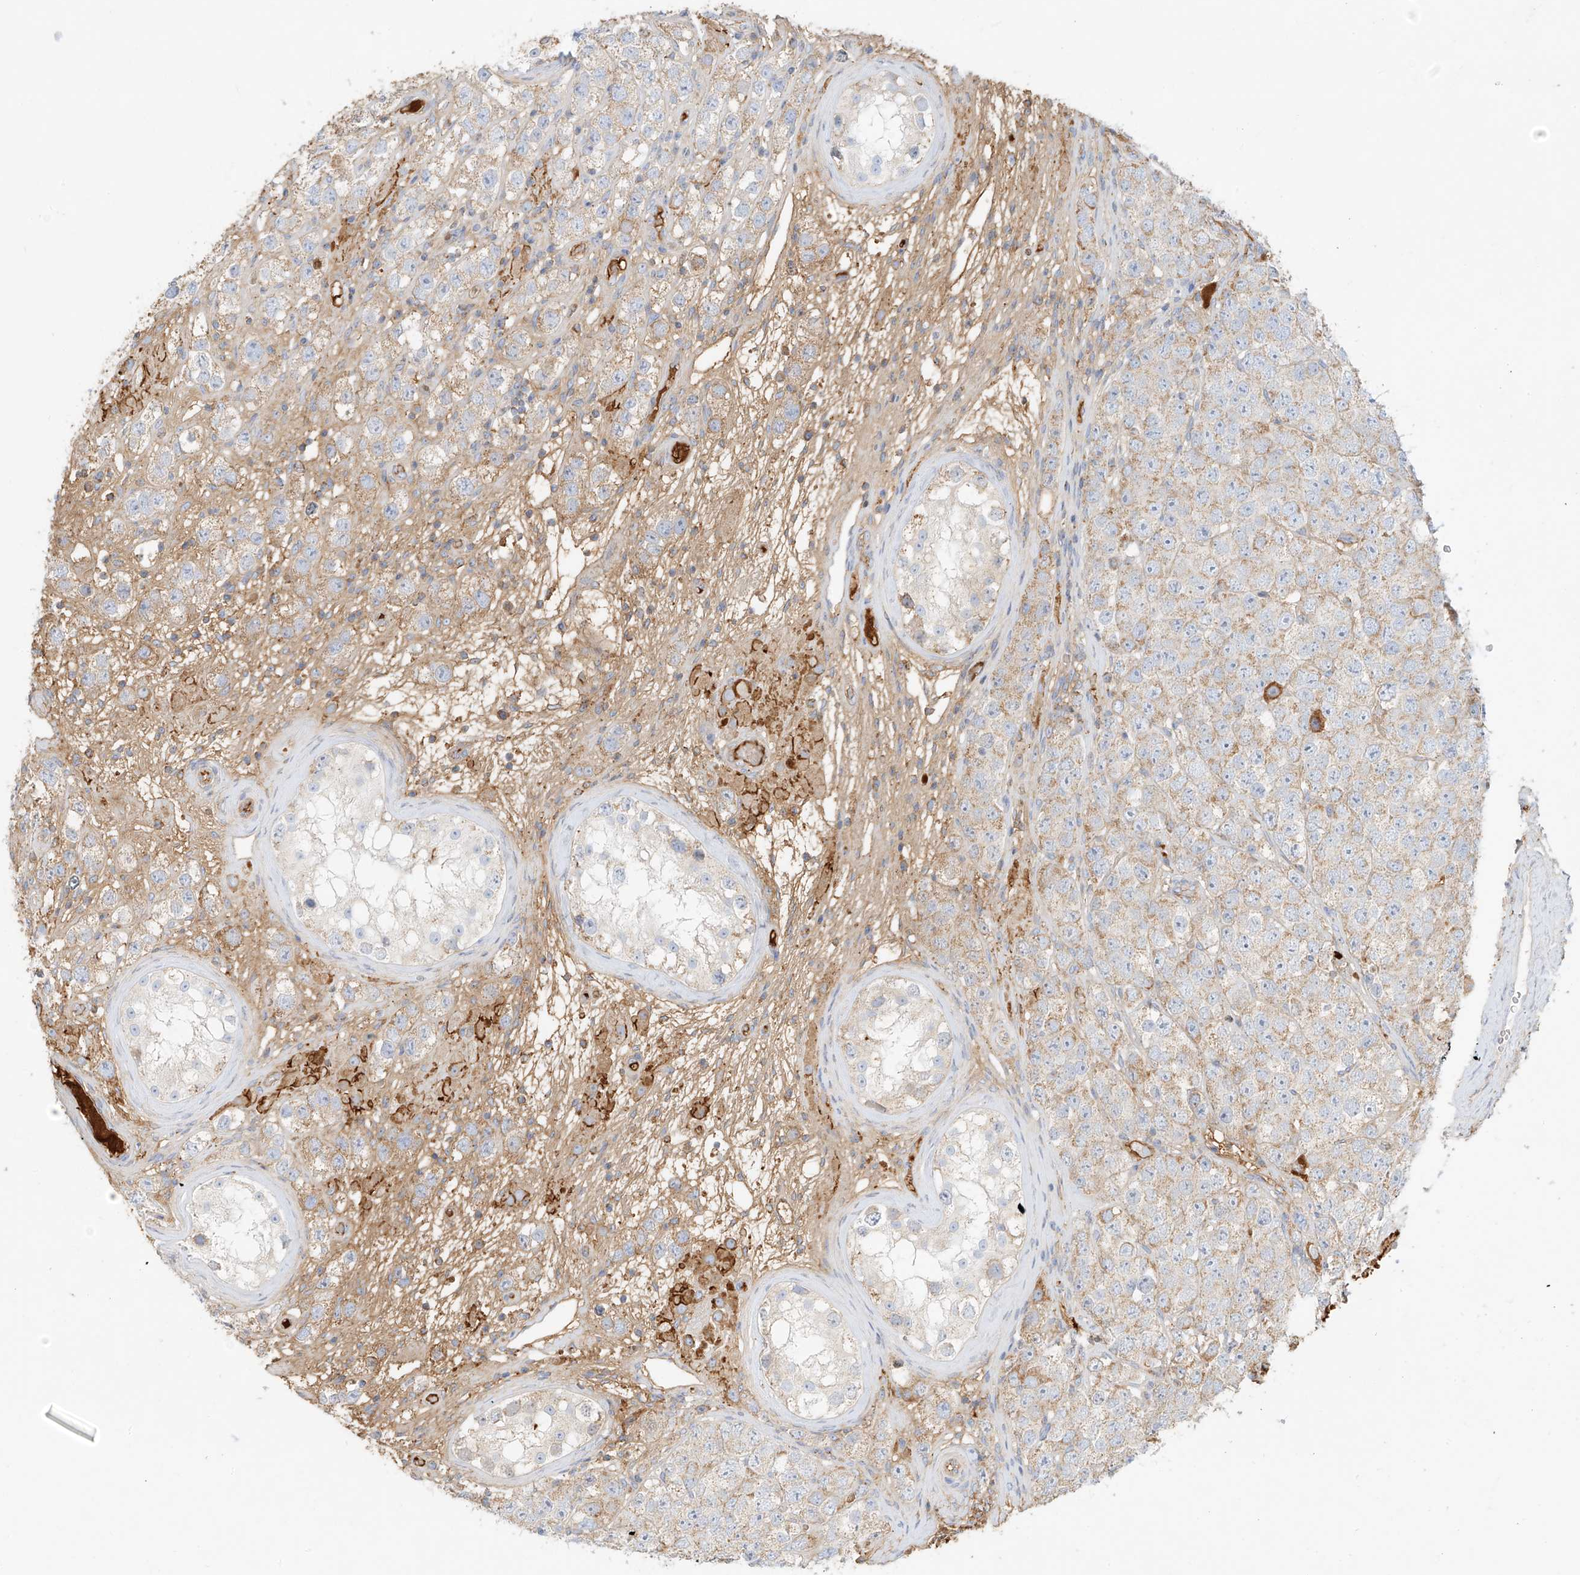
{"staining": {"intensity": "moderate", "quantity": "<25%", "location": "cytoplasmic/membranous"}, "tissue": "testis cancer", "cell_type": "Tumor cells", "image_type": "cancer", "snomed": [{"axis": "morphology", "description": "Seminoma, NOS"}, {"axis": "topography", "description": "Testis"}], "caption": "Tumor cells demonstrate low levels of moderate cytoplasmic/membranous staining in approximately <25% of cells in human seminoma (testis). The protein of interest is shown in brown color, while the nuclei are stained blue.", "gene": "OCSTAMP", "patient": {"sex": "male", "age": 28}}